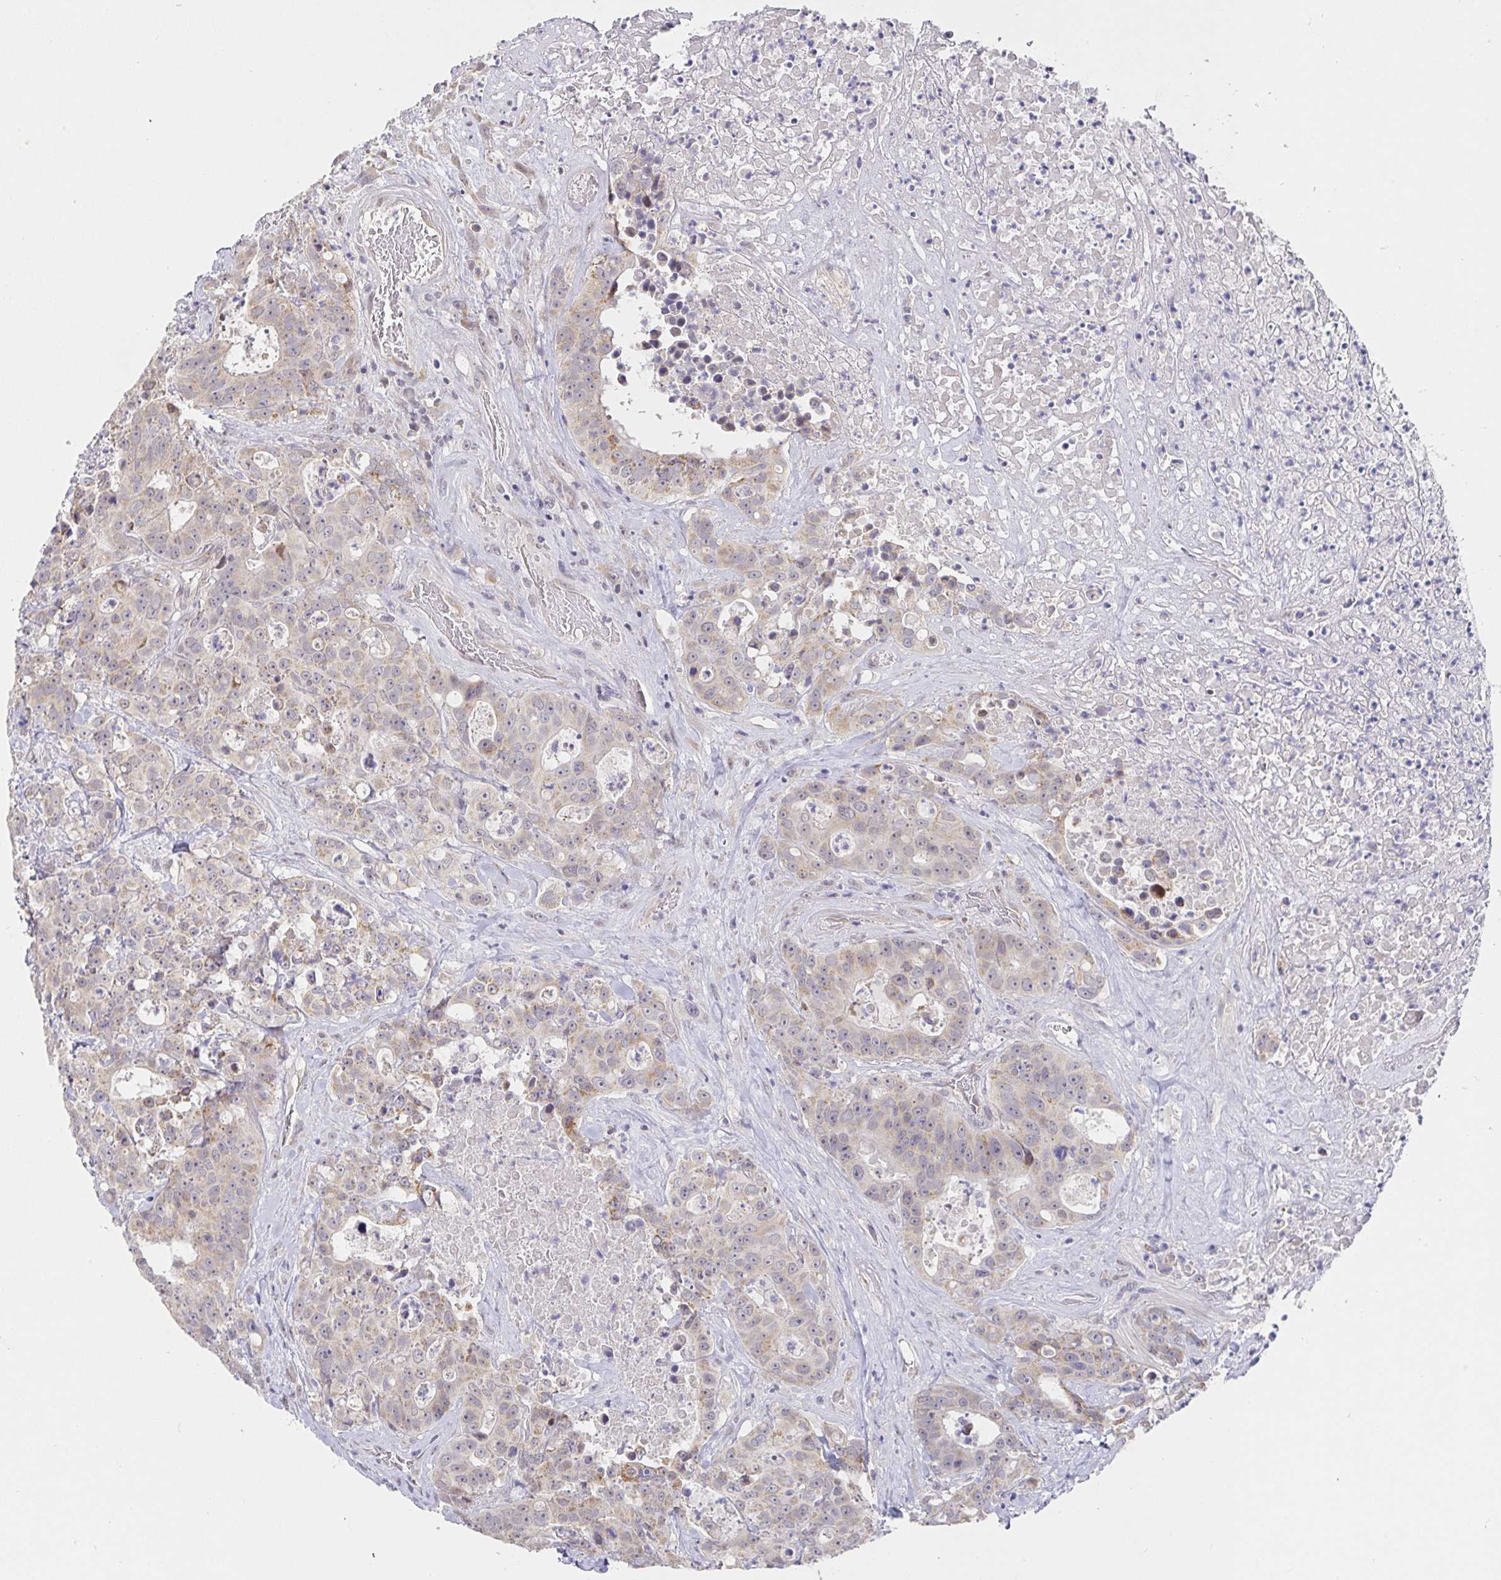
{"staining": {"intensity": "weak", "quantity": "<25%", "location": "cytoplasmic/membranous"}, "tissue": "colorectal cancer", "cell_type": "Tumor cells", "image_type": "cancer", "snomed": [{"axis": "morphology", "description": "Adenocarcinoma, NOS"}, {"axis": "topography", "description": "Rectum"}], "caption": "Immunohistochemistry (IHC) micrograph of colorectal cancer stained for a protein (brown), which exhibits no staining in tumor cells. Brightfield microscopy of IHC stained with DAB (3,3'-diaminobenzidine) (brown) and hematoxylin (blue), captured at high magnification.", "gene": "CIT", "patient": {"sex": "female", "age": 62}}